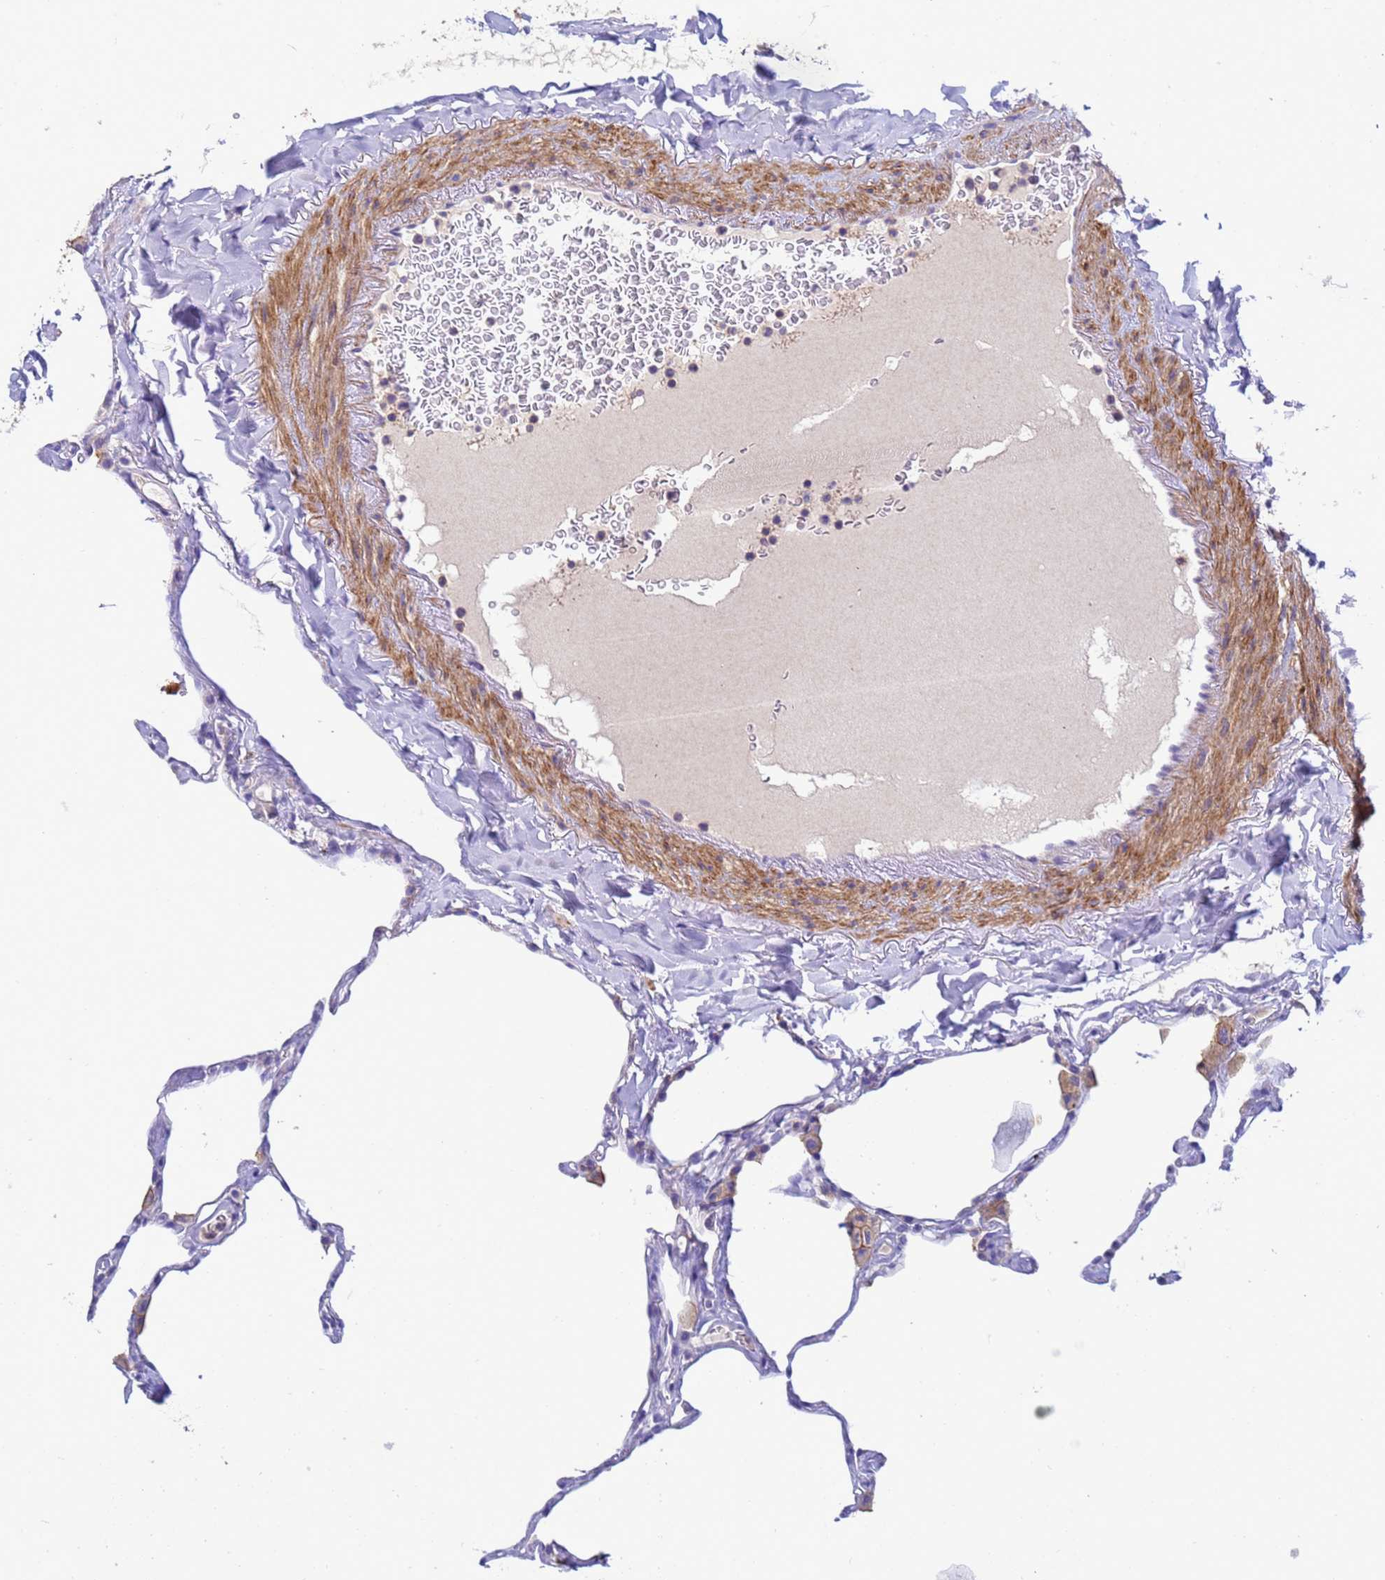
{"staining": {"intensity": "negative", "quantity": "none", "location": "none"}, "tissue": "lung", "cell_type": "Alveolar cells", "image_type": "normal", "snomed": [{"axis": "morphology", "description": "Normal tissue, NOS"}, {"axis": "topography", "description": "Lung"}], "caption": "The IHC histopathology image has no significant positivity in alveolar cells of lung.", "gene": "KLHL13", "patient": {"sex": "male", "age": 65}}